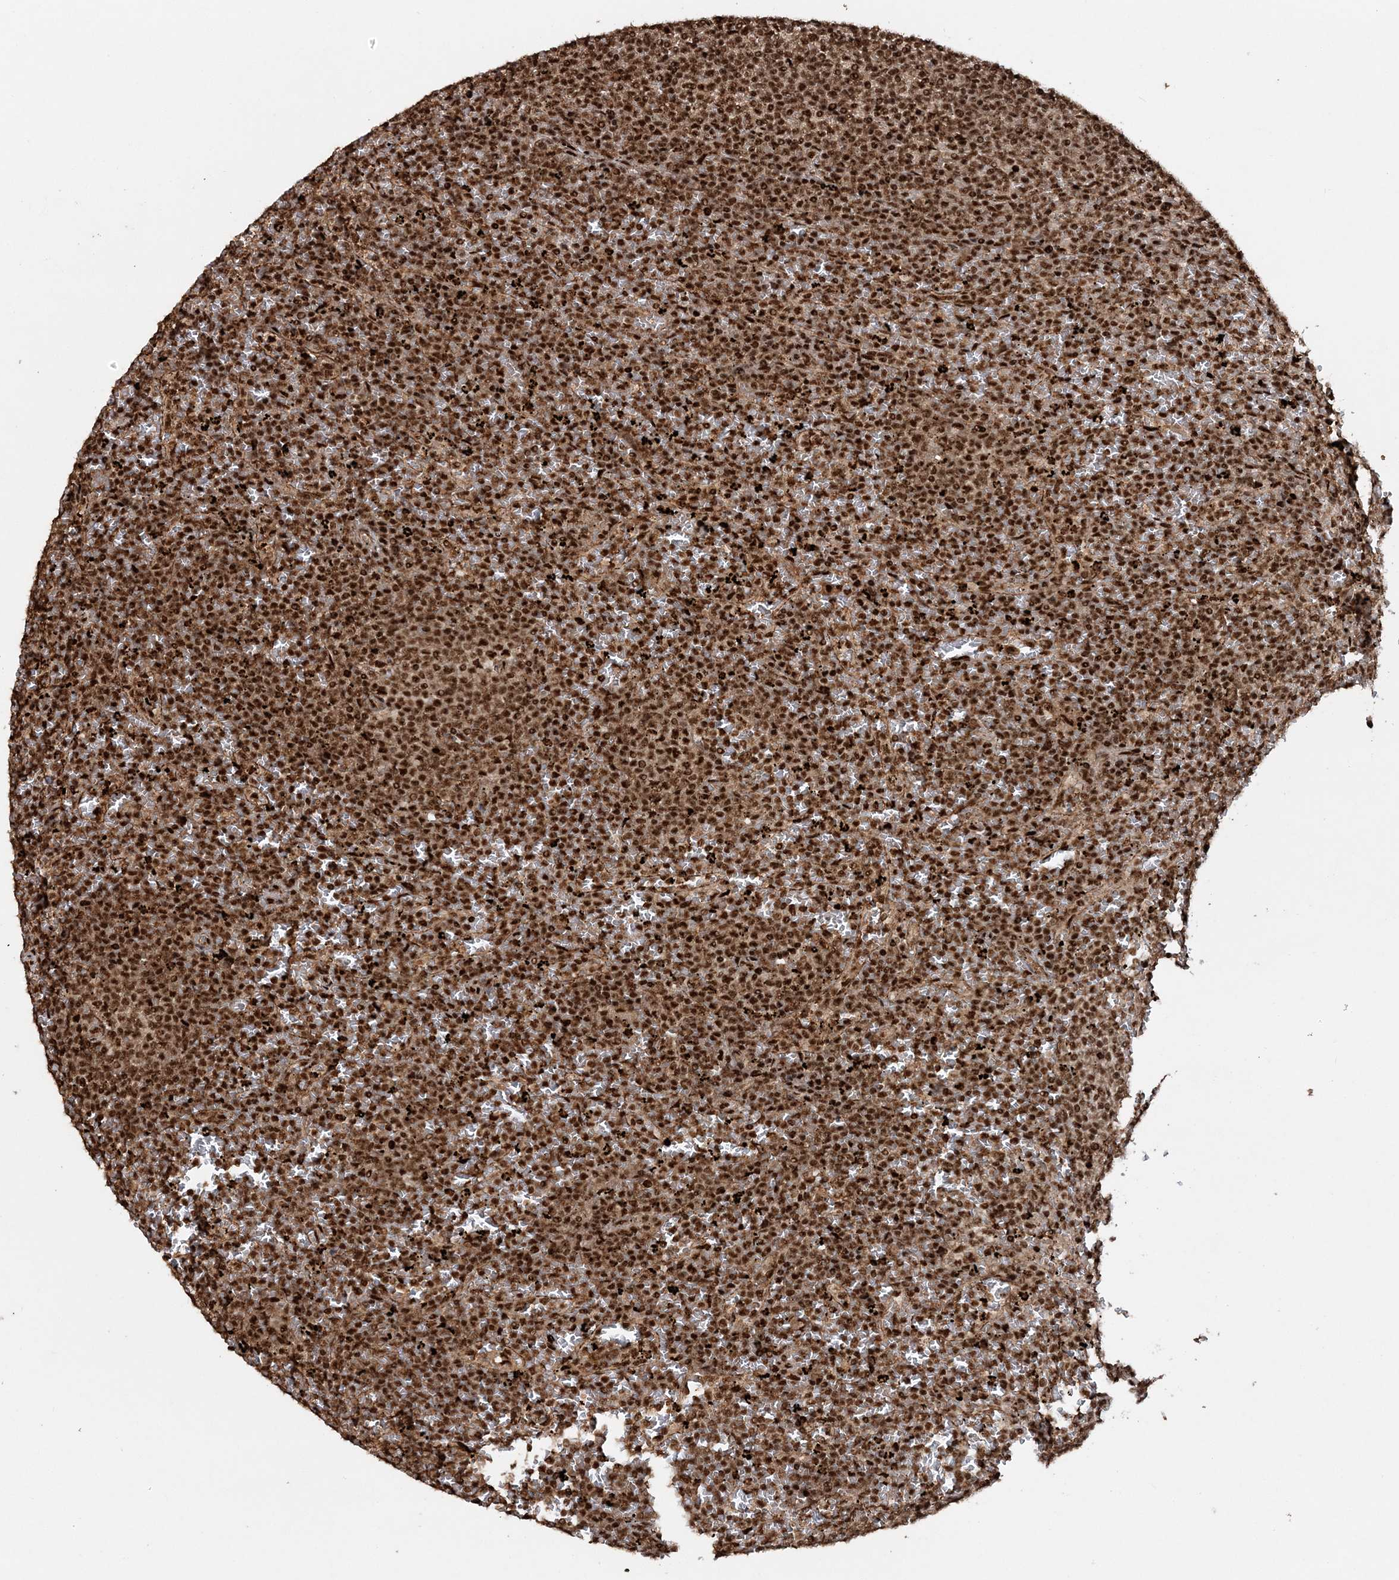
{"staining": {"intensity": "strong", "quantity": ">75%", "location": "cytoplasmic/membranous,nuclear"}, "tissue": "lymphoma", "cell_type": "Tumor cells", "image_type": "cancer", "snomed": [{"axis": "morphology", "description": "Malignant lymphoma, non-Hodgkin's type, Low grade"}, {"axis": "topography", "description": "Spleen"}], "caption": "IHC micrograph of human malignant lymphoma, non-Hodgkin's type (low-grade) stained for a protein (brown), which demonstrates high levels of strong cytoplasmic/membranous and nuclear staining in about >75% of tumor cells.", "gene": "EXOSC8", "patient": {"sex": "female", "age": 77}}